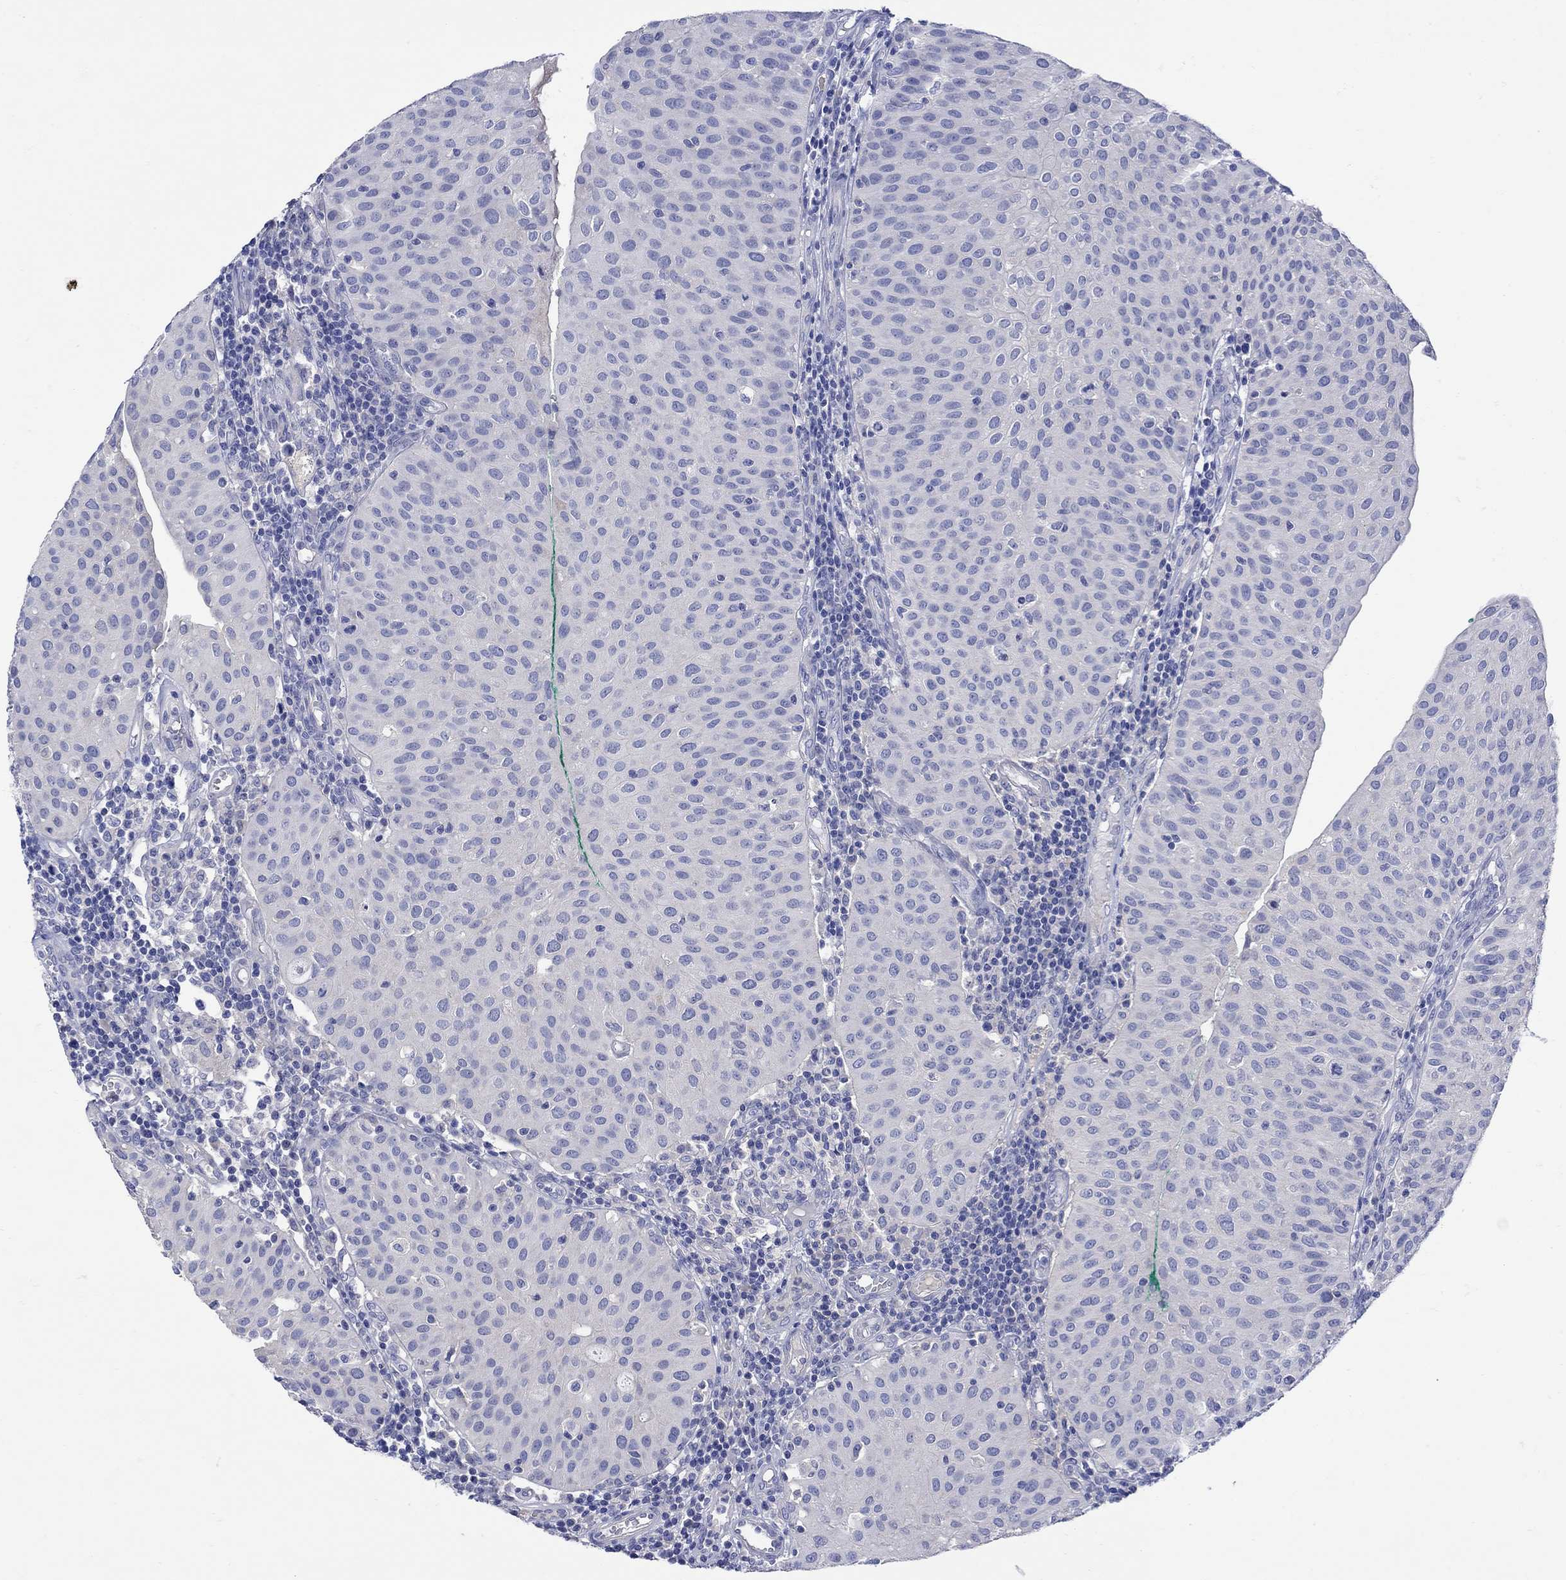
{"staining": {"intensity": "negative", "quantity": "none", "location": "none"}, "tissue": "urothelial cancer", "cell_type": "Tumor cells", "image_type": "cancer", "snomed": [{"axis": "morphology", "description": "Urothelial carcinoma, Low grade"}, {"axis": "topography", "description": "Urinary bladder"}], "caption": "Tumor cells show no significant positivity in urothelial cancer.", "gene": "MSI1", "patient": {"sex": "male", "age": 54}}